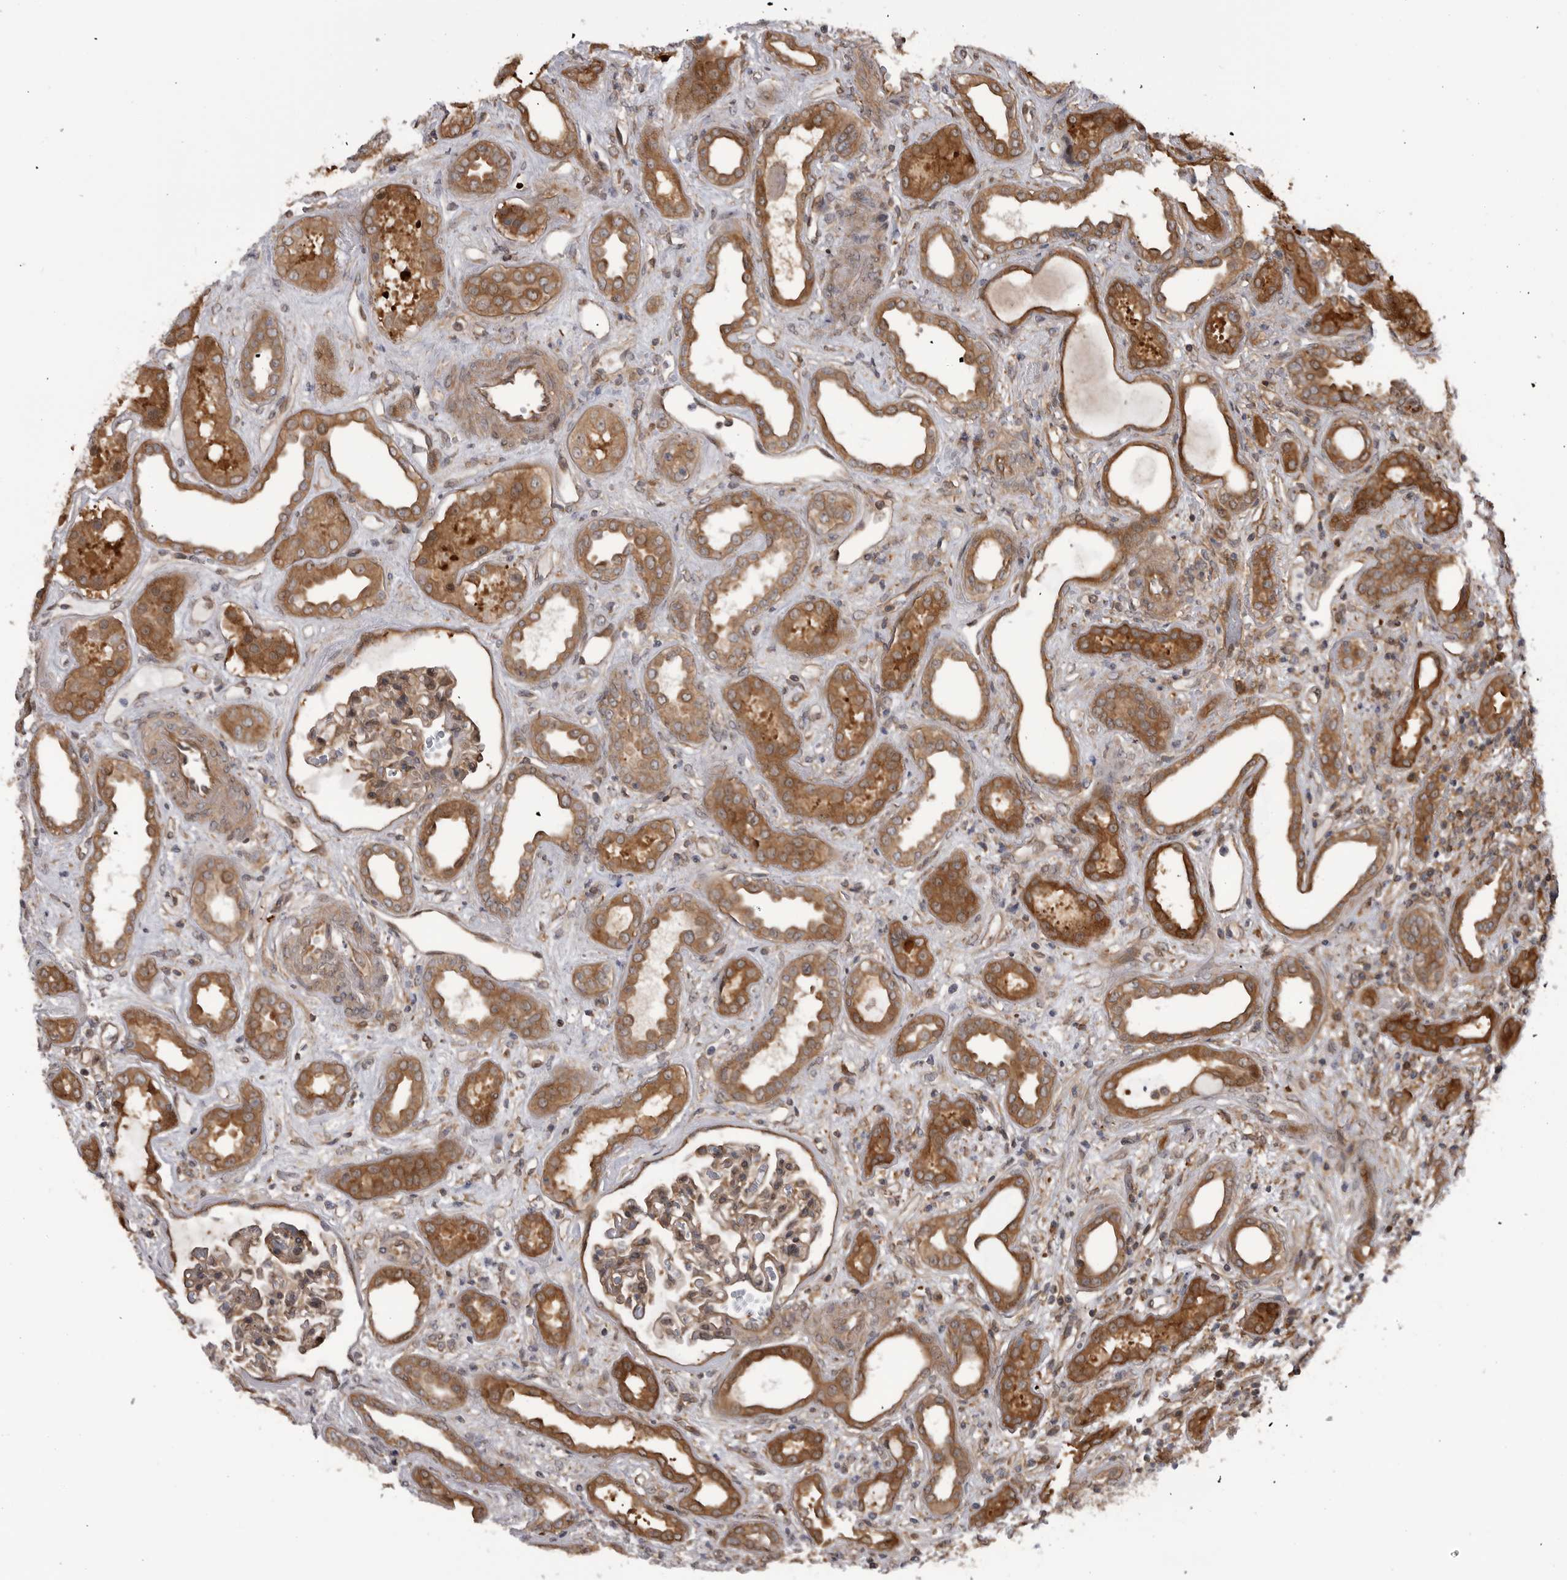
{"staining": {"intensity": "moderate", "quantity": "25%-75%", "location": "cytoplasmic/membranous"}, "tissue": "kidney", "cell_type": "Cells in glomeruli", "image_type": "normal", "snomed": [{"axis": "morphology", "description": "Normal tissue, NOS"}, {"axis": "topography", "description": "Kidney"}], "caption": "Immunohistochemistry image of normal kidney: human kidney stained using immunohistochemistry reveals medium levels of moderate protein expression localized specifically in the cytoplasmic/membranous of cells in glomeruli, appearing as a cytoplasmic/membranous brown color.", "gene": "RAB3GAP2", "patient": {"sex": "male", "age": 59}}